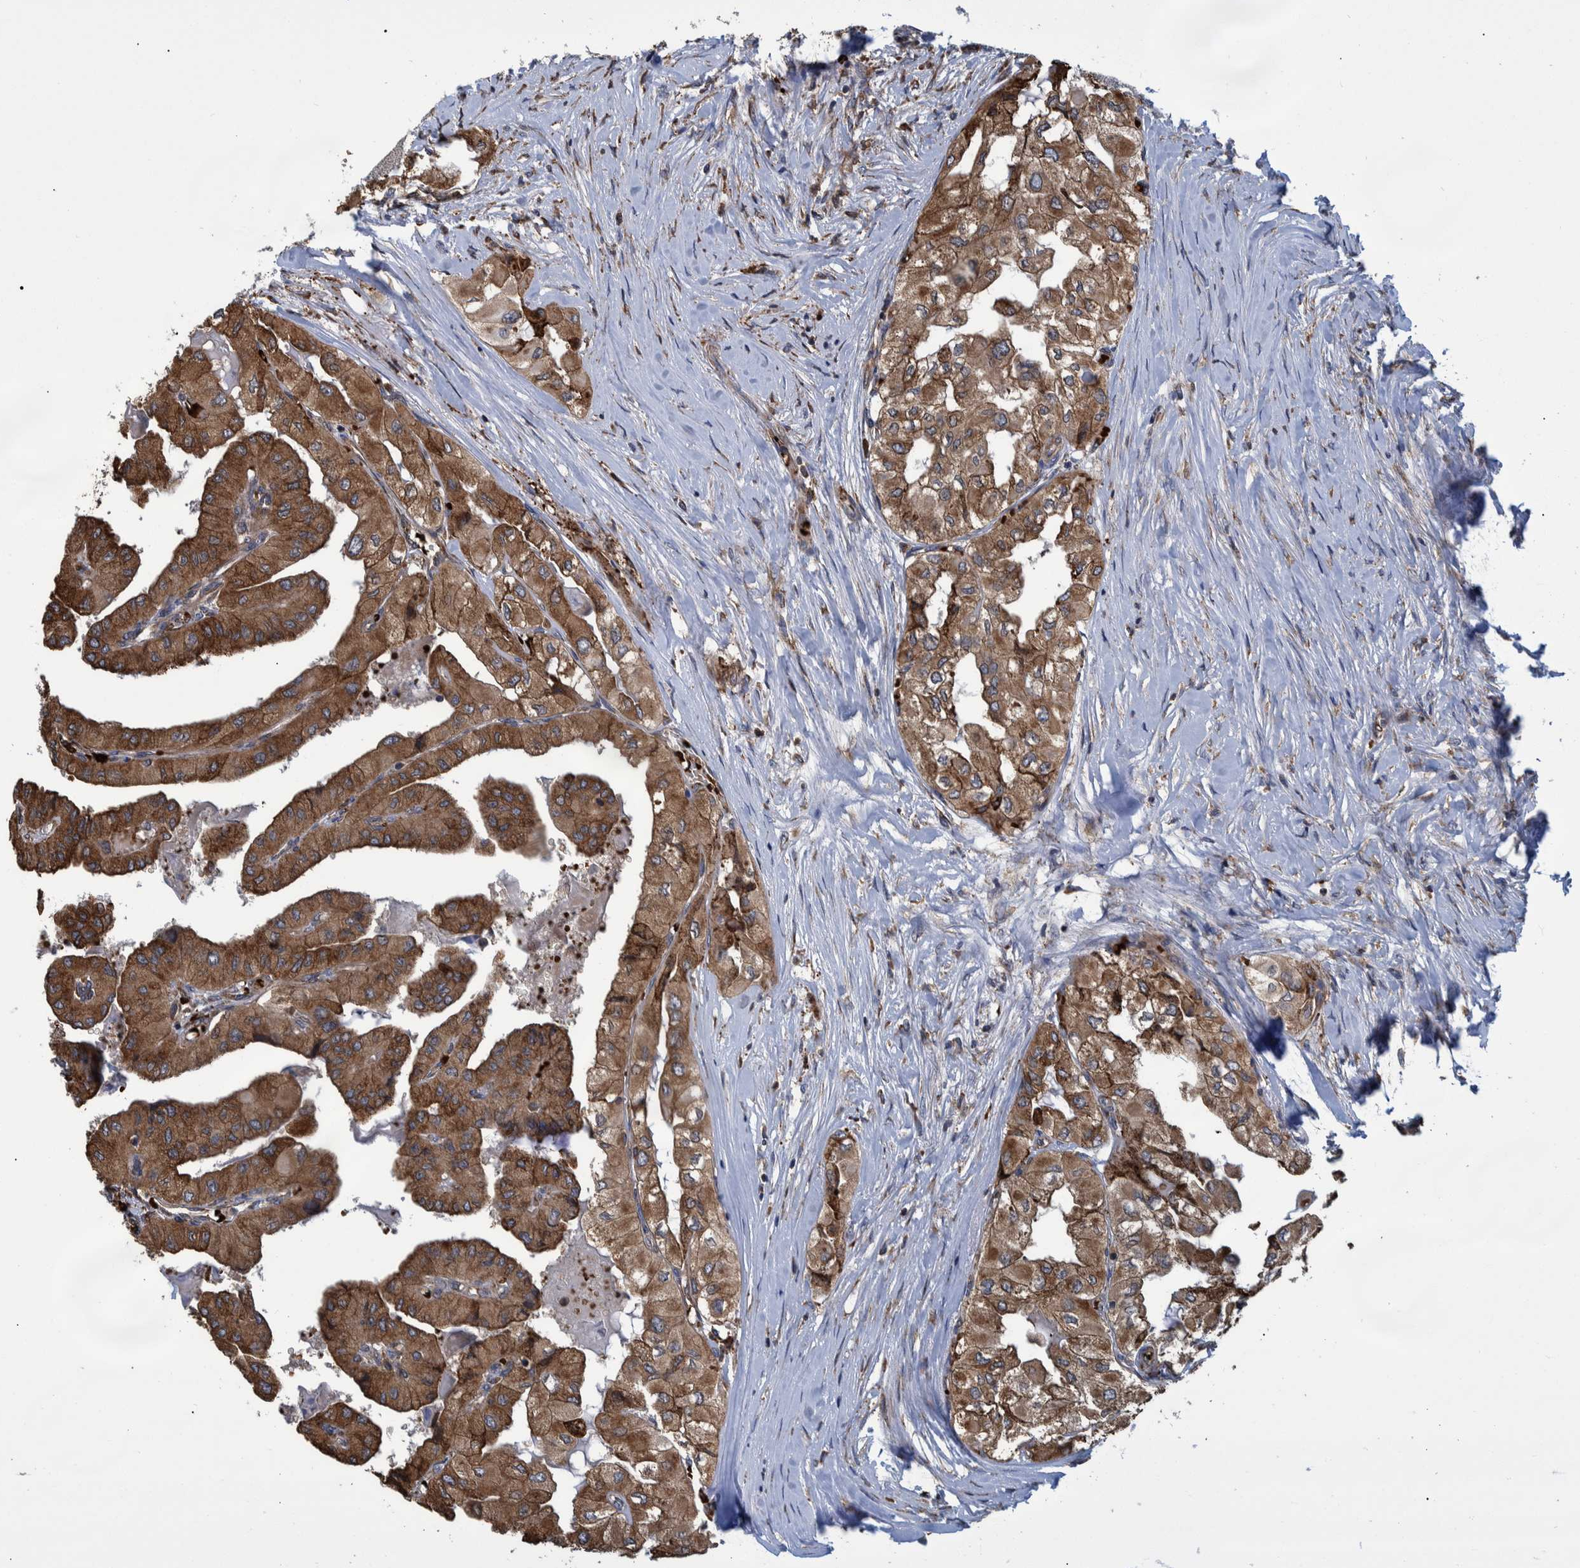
{"staining": {"intensity": "moderate", "quantity": ">75%", "location": "cytoplasmic/membranous"}, "tissue": "thyroid cancer", "cell_type": "Tumor cells", "image_type": "cancer", "snomed": [{"axis": "morphology", "description": "Papillary adenocarcinoma, NOS"}, {"axis": "topography", "description": "Thyroid gland"}], "caption": "Protein expression analysis of human thyroid papillary adenocarcinoma reveals moderate cytoplasmic/membranous expression in about >75% of tumor cells.", "gene": "SPAG5", "patient": {"sex": "female", "age": 59}}